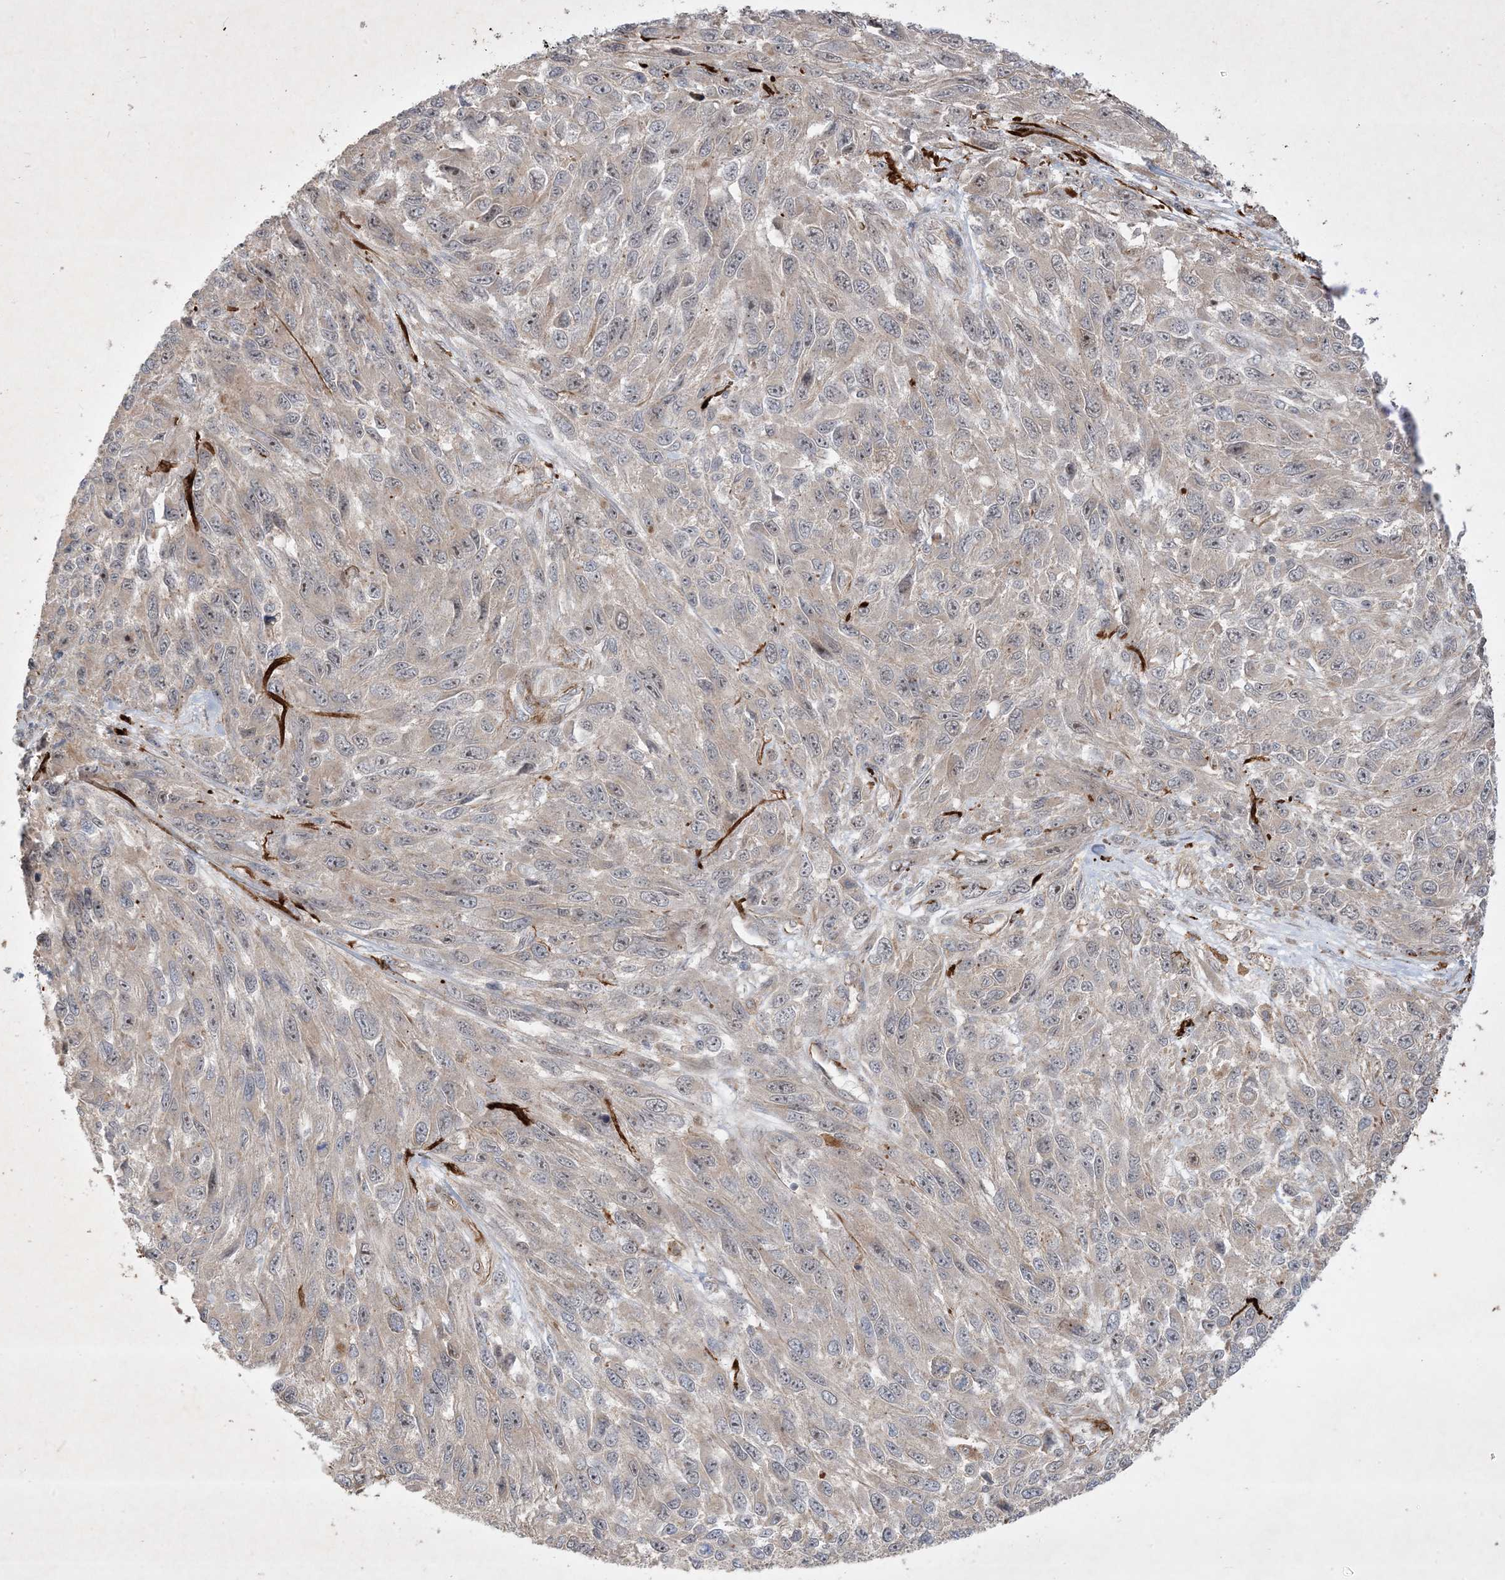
{"staining": {"intensity": "negative", "quantity": "none", "location": "none"}, "tissue": "melanoma", "cell_type": "Tumor cells", "image_type": "cancer", "snomed": [{"axis": "morphology", "description": "Malignant melanoma, NOS"}, {"axis": "topography", "description": "Skin"}], "caption": "DAB immunohistochemical staining of human melanoma reveals no significant expression in tumor cells. (DAB immunohistochemistry with hematoxylin counter stain).", "gene": "IFT57", "patient": {"sex": "female", "age": 96}}